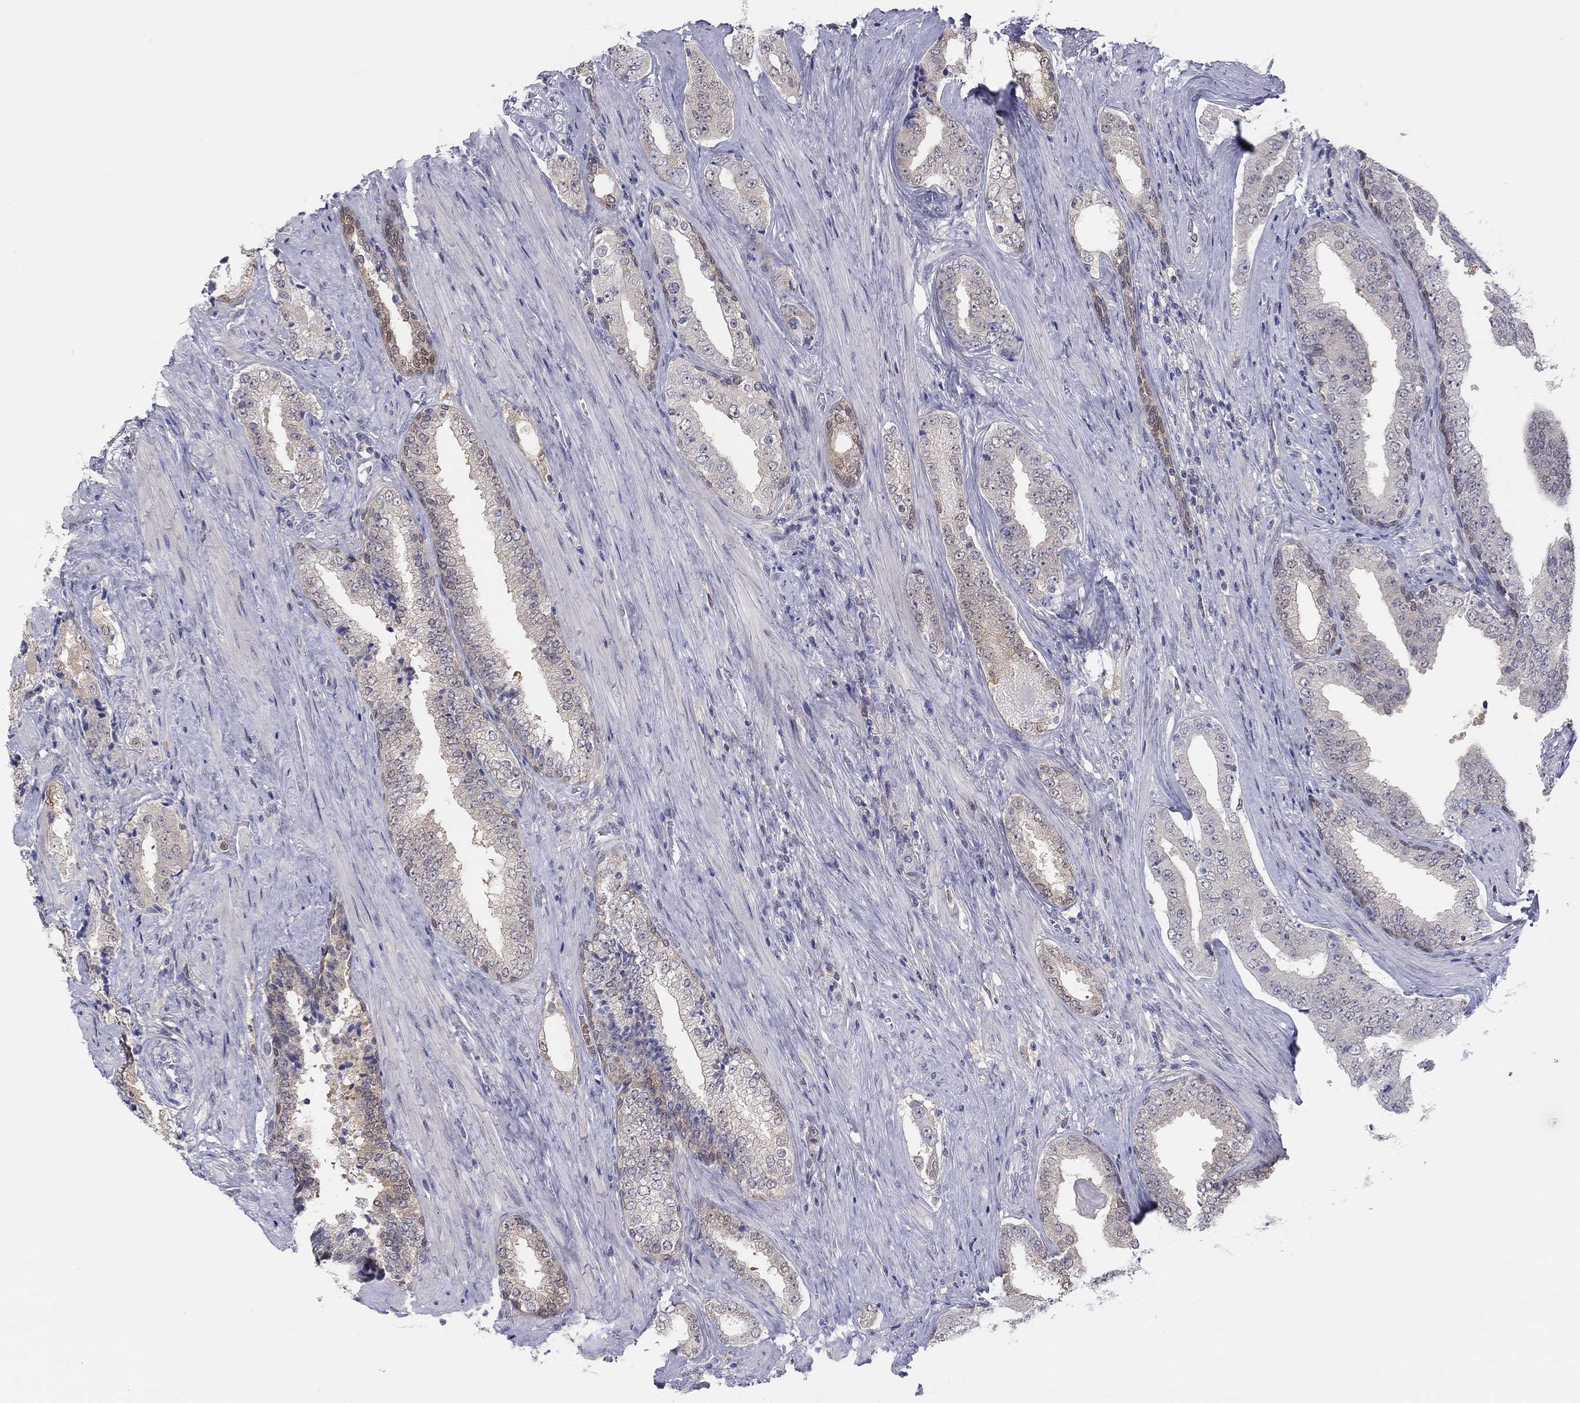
{"staining": {"intensity": "weak", "quantity": "<25%", "location": "cytoplasmic/membranous"}, "tissue": "prostate cancer", "cell_type": "Tumor cells", "image_type": "cancer", "snomed": [{"axis": "morphology", "description": "Adenocarcinoma, Low grade"}, {"axis": "topography", "description": "Prostate and seminal vesicle, NOS"}], "caption": "Immunohistochemical staining of adenocarcinoma (low-grade) (prostate) exhibits no significant staining in tumor cells.", "gene": "PDXK", "patient": {"sex": "male", "age": 61}}